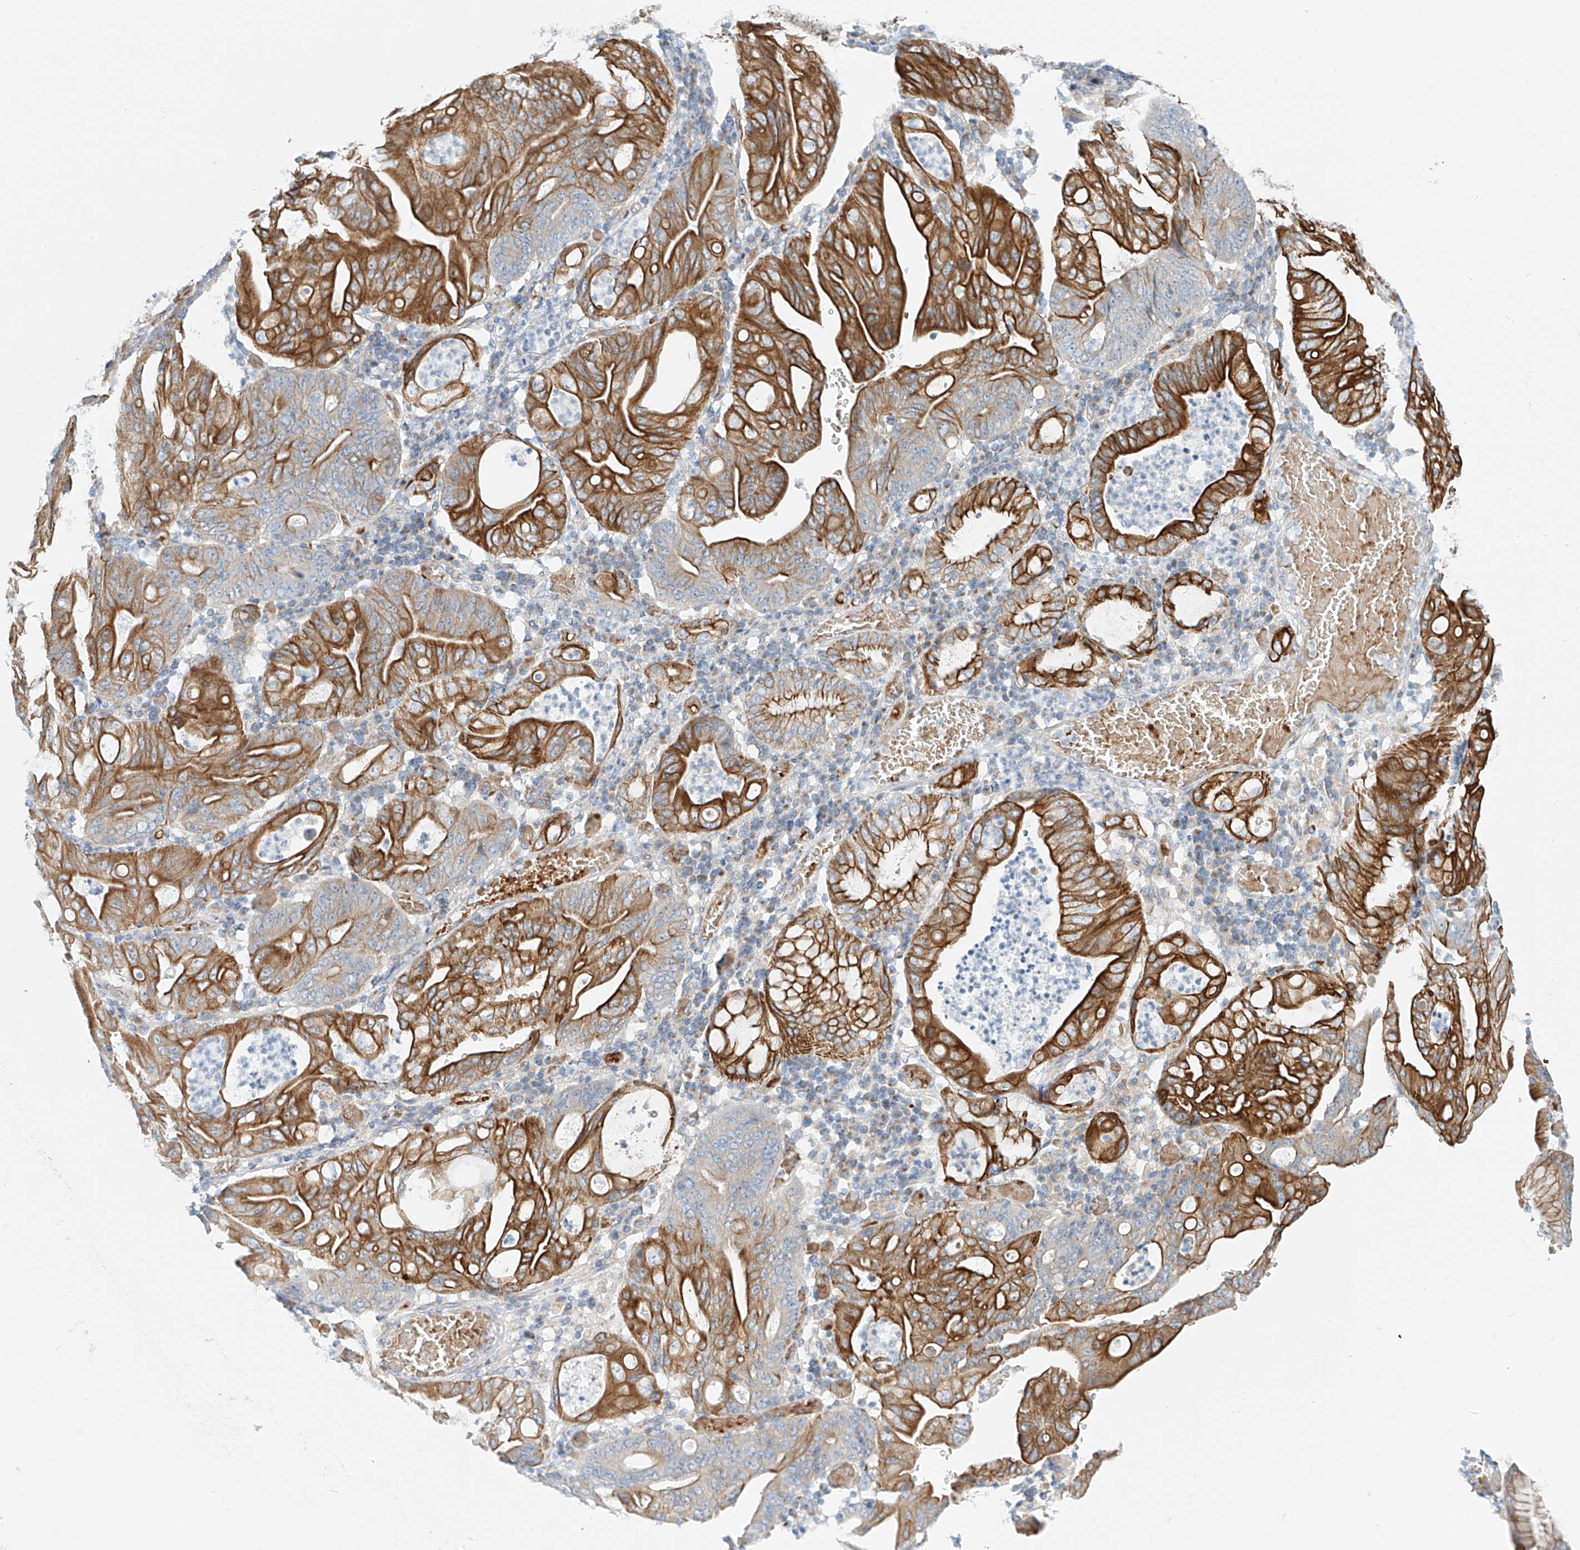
{"staining": {"intensity": "strong", "quantity": ">75%", "location": "cytoplasmic/membranous"}, "tissue": "stomach cancer", "cell_type": "Tumor cells", "image_type": "cancer", "snomed": [{"axis": "morphology", "description": "Adenocarcinoma, NOS"}, {"axis": "topography", "description": "Stomach"}], "caption": "An IHC histopathology image of neoplastic tissue is shown. Protein staining in brown highlights strong cytoplasmic/membranous positivity in adenocarcinoma (stomach) within tumor cells.", "gene": "EIPR1", "patient": {"sex": "female", "age": 73}}